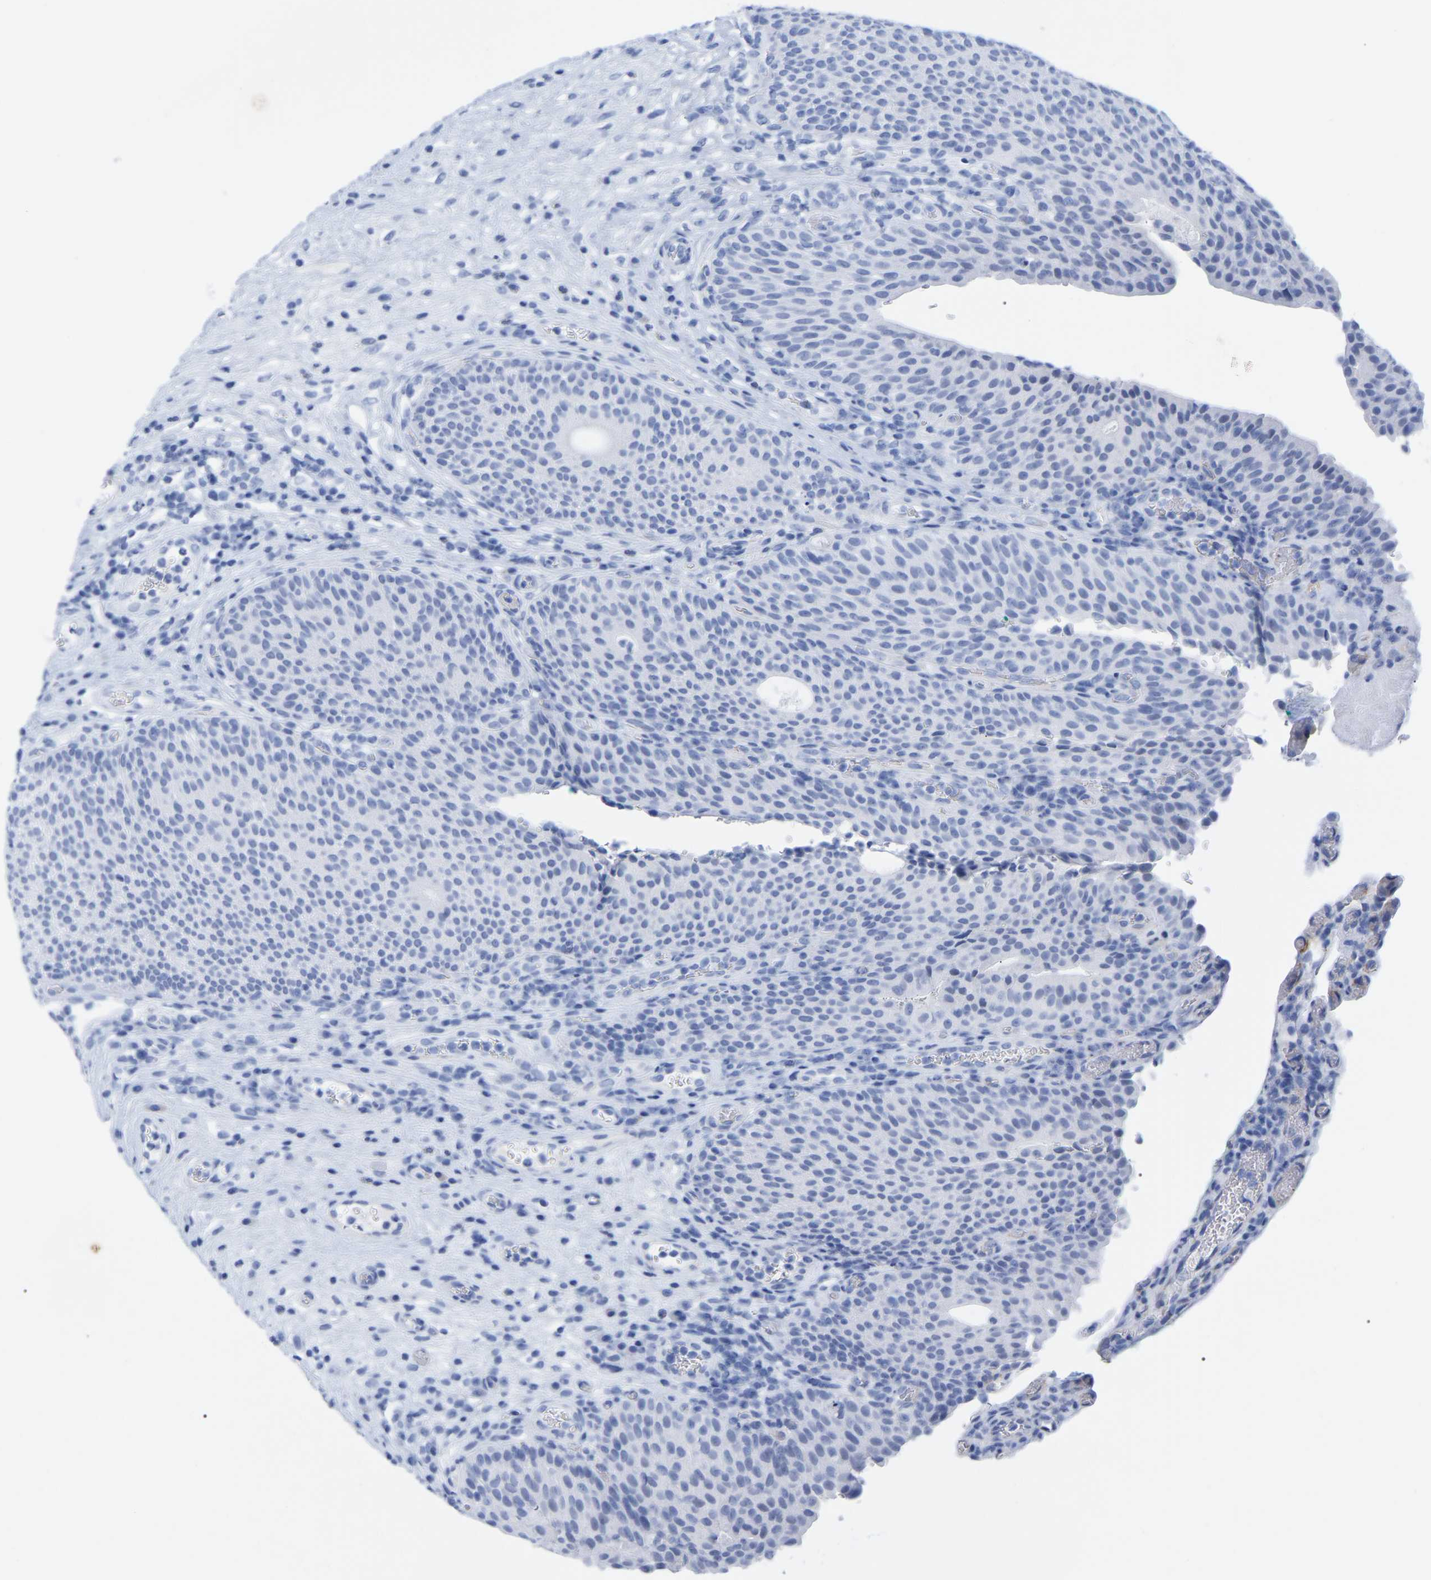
{"staining": {"intensity": "negative", "quantity": "none", "location": "none"}, "tissue": "urothelial cancer", "cell_type": "Tumor cells", "image_type": "cancer", "snomed": [{"axis": "morphology", "description": "Urothelial carcinoma, High grade"}, {"axis": "topography", "description": "Urinary bladder"}], "caption": "DAB (3,3'-diaminobenzidine) immunohistochemical staining of human urothelial carcinoma (high-grade) shows no significant expression in tumor cells.", "gene": "HAPLN1", "patient": {"sex": "male", "age": 74}}